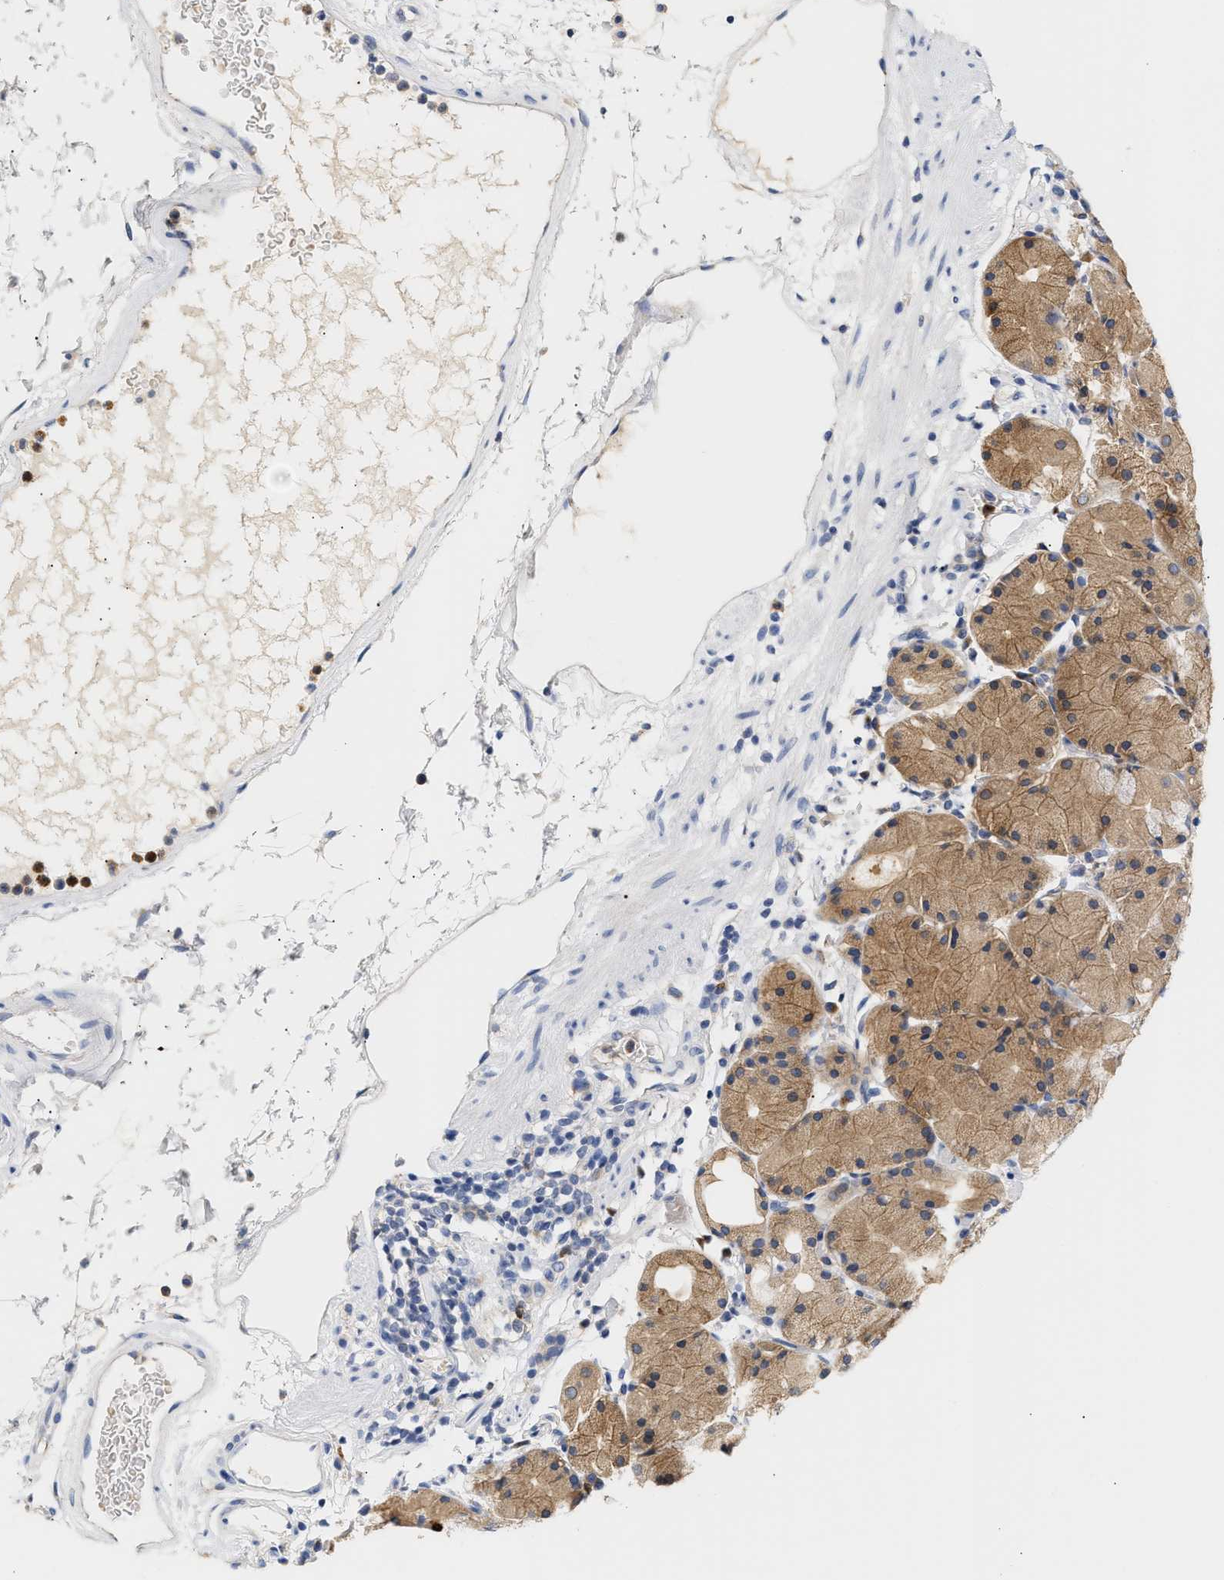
{"staining": {"intensity": "moderate", "quantity": ">75%", "location": "cytoplasmic/membranous"}, "tissue": "stomach", "cell_type": "Glandular cells", "image_type": "normal", "snomed": [{"axis": "morphology", "description": "Normal tissue, NOS"}, {"axis": "topography", "description": "Stomach"}, {"axis": "topography", "description": "Stomach, lower"}], "caption": "Moderate cytoplasmic/membranous staining for a protein is appreciated in about >75% of glandular cells of unremarkable stomach using IHC.", "gene": "TRIM50", "patient": {"sex": "female", "age": 75}}